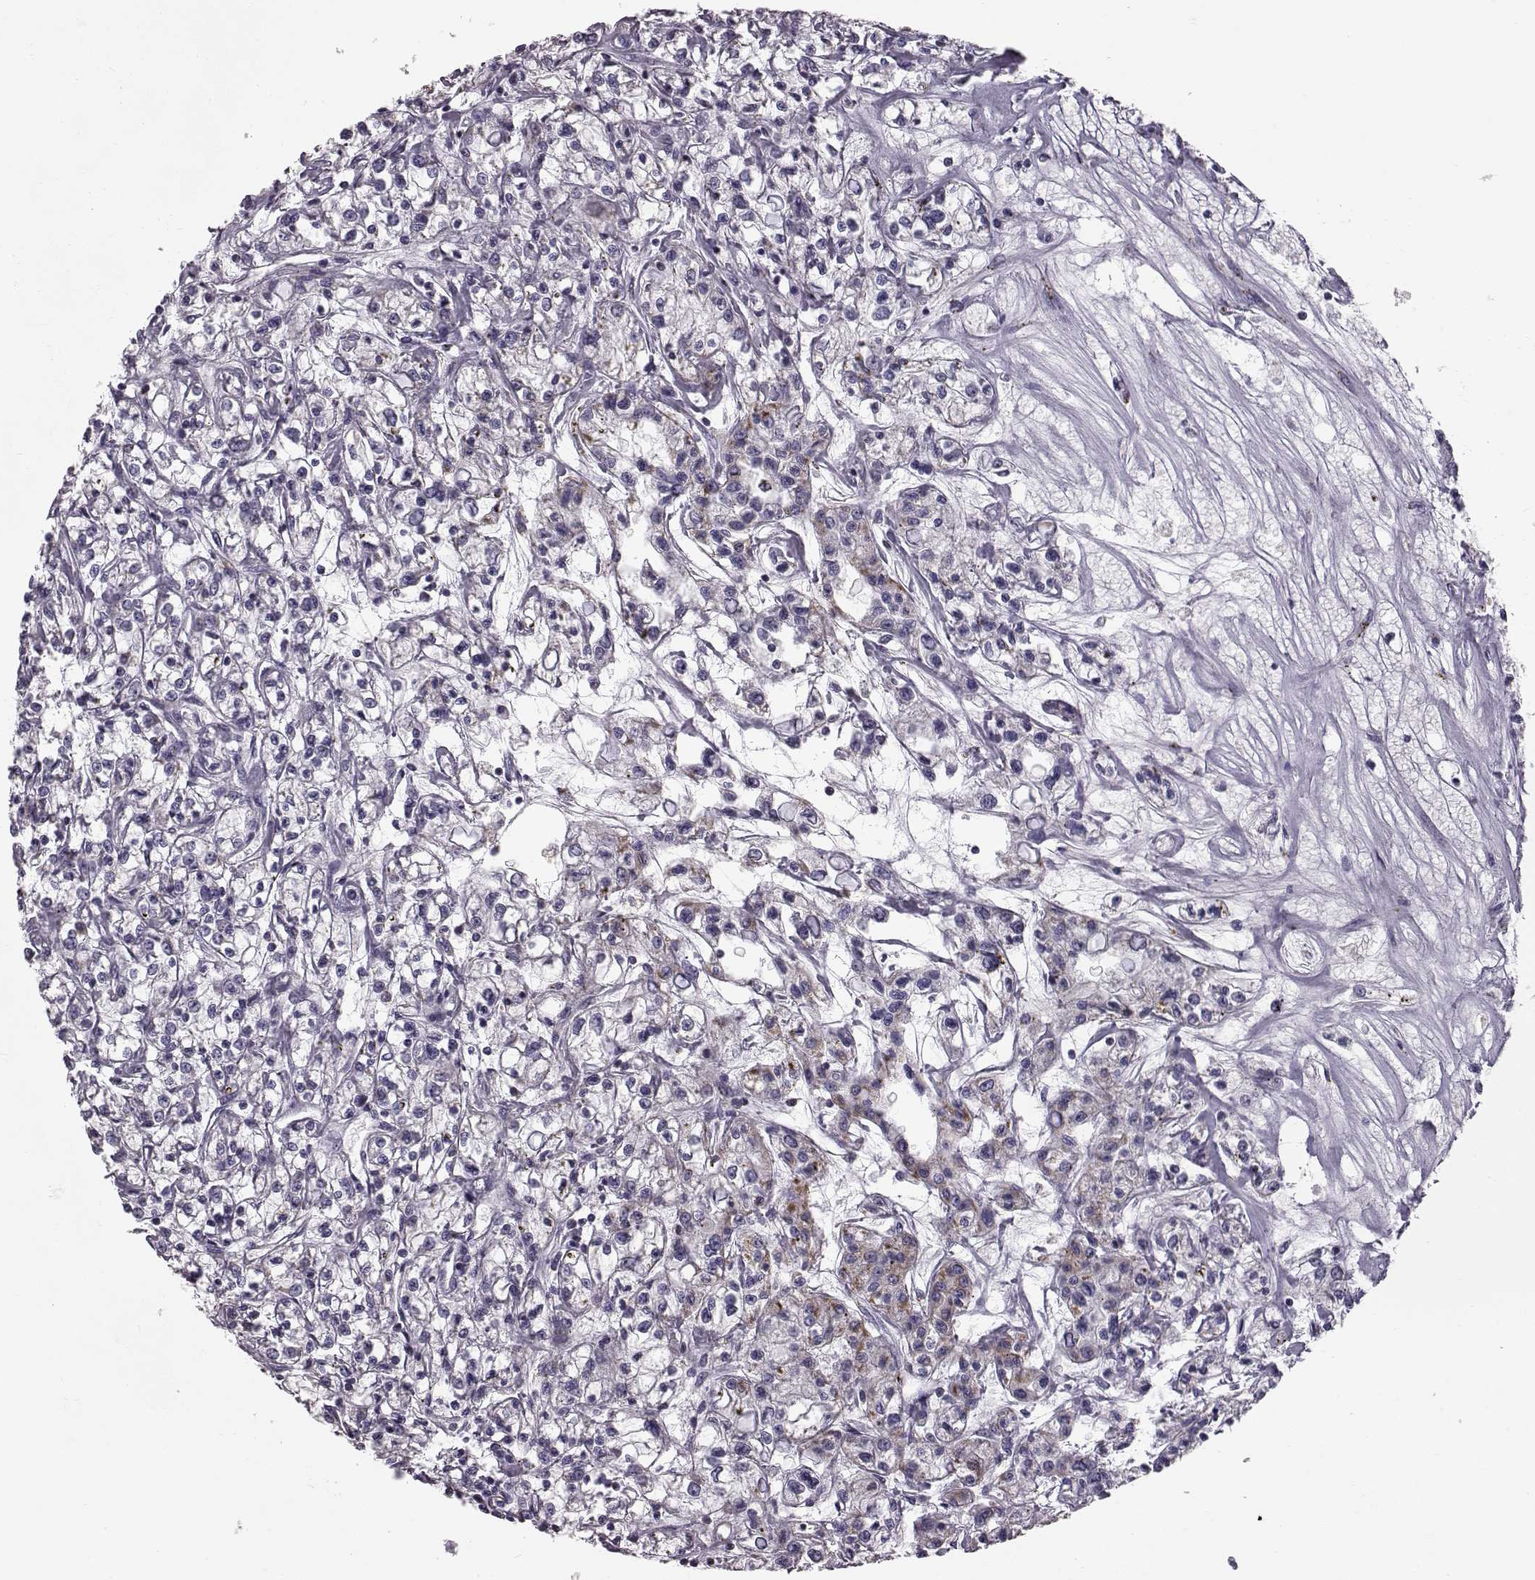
{"staining": {"intensity": "moderate", "quantity": "25%-75%", "location": "cytoplasmic/membranous"}, "tissue": "renal cancer", "cell_type": "Tumor cells", "image_type": "cancer", "snomed": [{"axis": "morphology", "description": "Adenocarcinoma, NOS"}, {"axis": "topography", "description": "Kidney"}], "caption": "Immunohistochemical staining of adenocarcinoma (renal) displays medium levels of moderate cytoplasmic/membranous protein positivity in approximately 25%-75% of tumor cells.", "gene": "FAM8A1", "patient": {"sex": "female", "age": 59}}